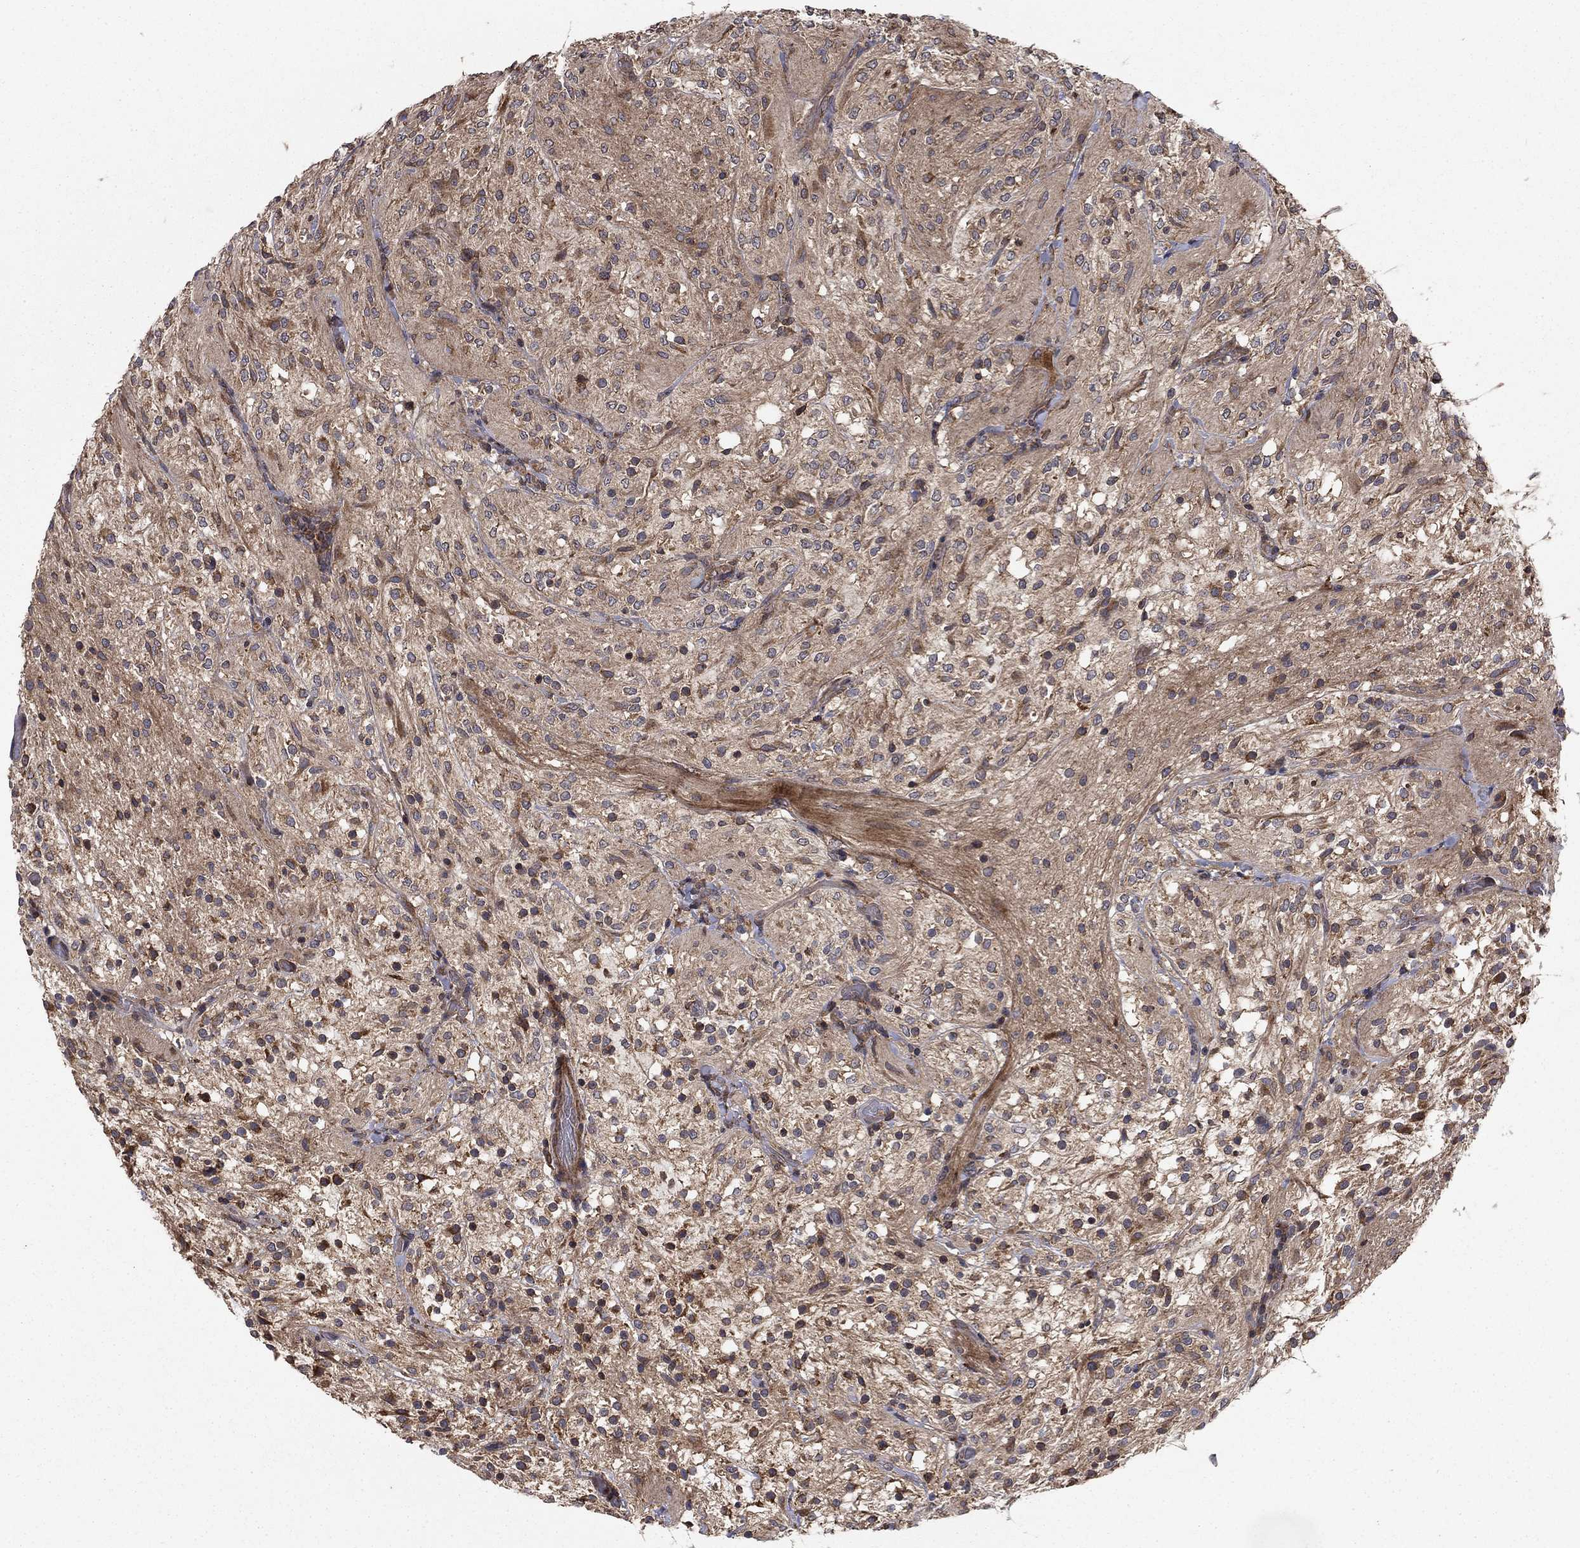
{"staining": {"intensity": "moderate", "quantity": "<25%", "location": "cytoplasmic/membranous"}, "tissue": "glioma", "cell_type": "Tumor cells", "image_type": "cancer", "snomed": [{"axis": "morphology", "description": "Glioma, malignant, Low grade"}, {"axis": "topography", "description": "Brain"}], "caption": "Tumor cells show low levels of moderate cytoplasmic/membranous expression in approximately <25% of cells in glioma.", "gene": "BABAM2", "patient": {"sex": "male", "age": 3}}